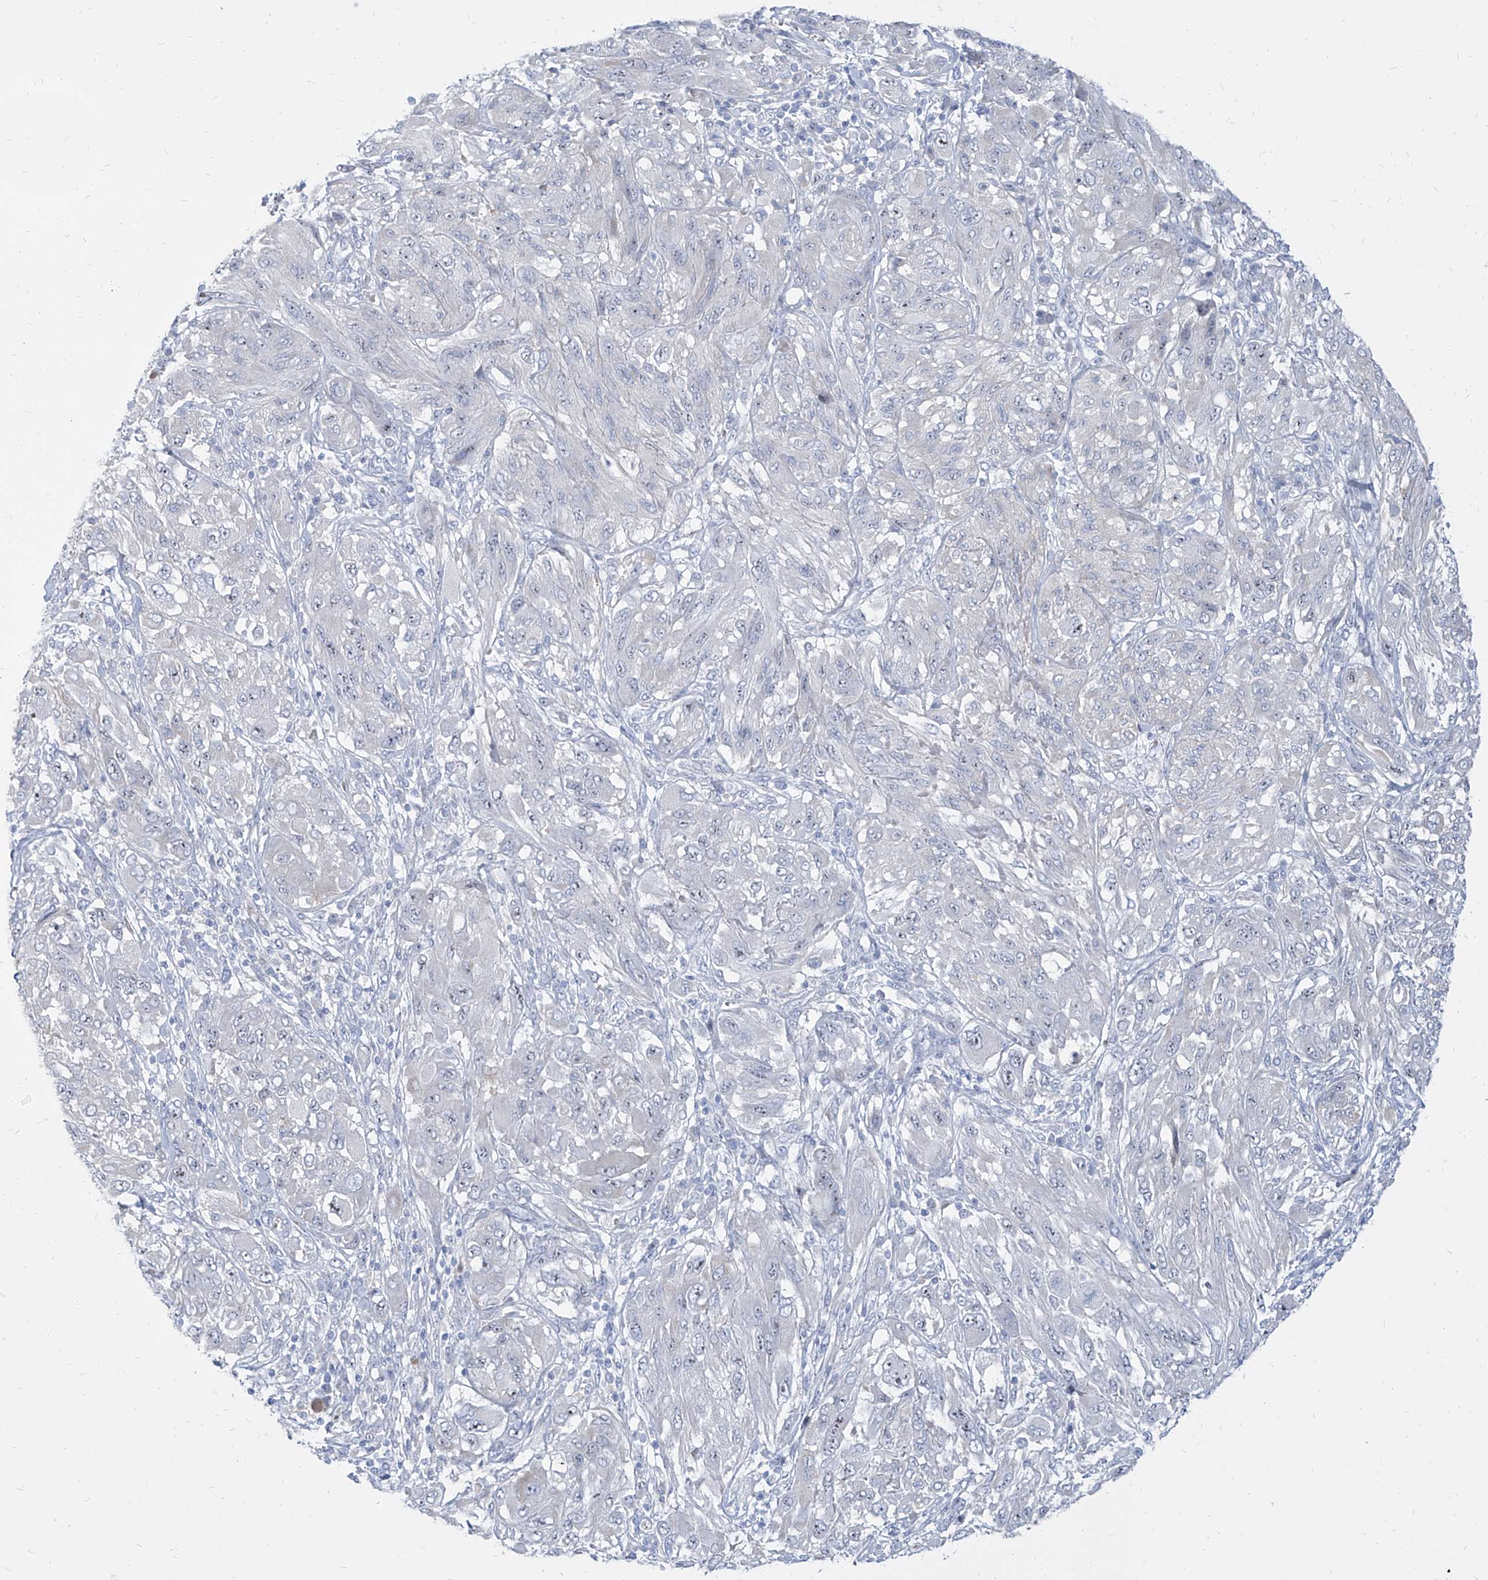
{"staining": {"intensity": "negative", "quantity": "none", "location": "none"}, "tissue": "melanoma", "cell_type": "Tumor cells", "image_type": "cancer", "snomed": [{"axis": "morphology", "description": "Malignant melanoma, NOS"}, {"axis": "topography", "description": "Skin"}], "caption": "An IHC photomicrograph of malignant melanoma is shown. There is no staining in tumor cells of malignant melanoma.", "gene": "TXLNB", "patient": {"sex": "female", "age": 91}}